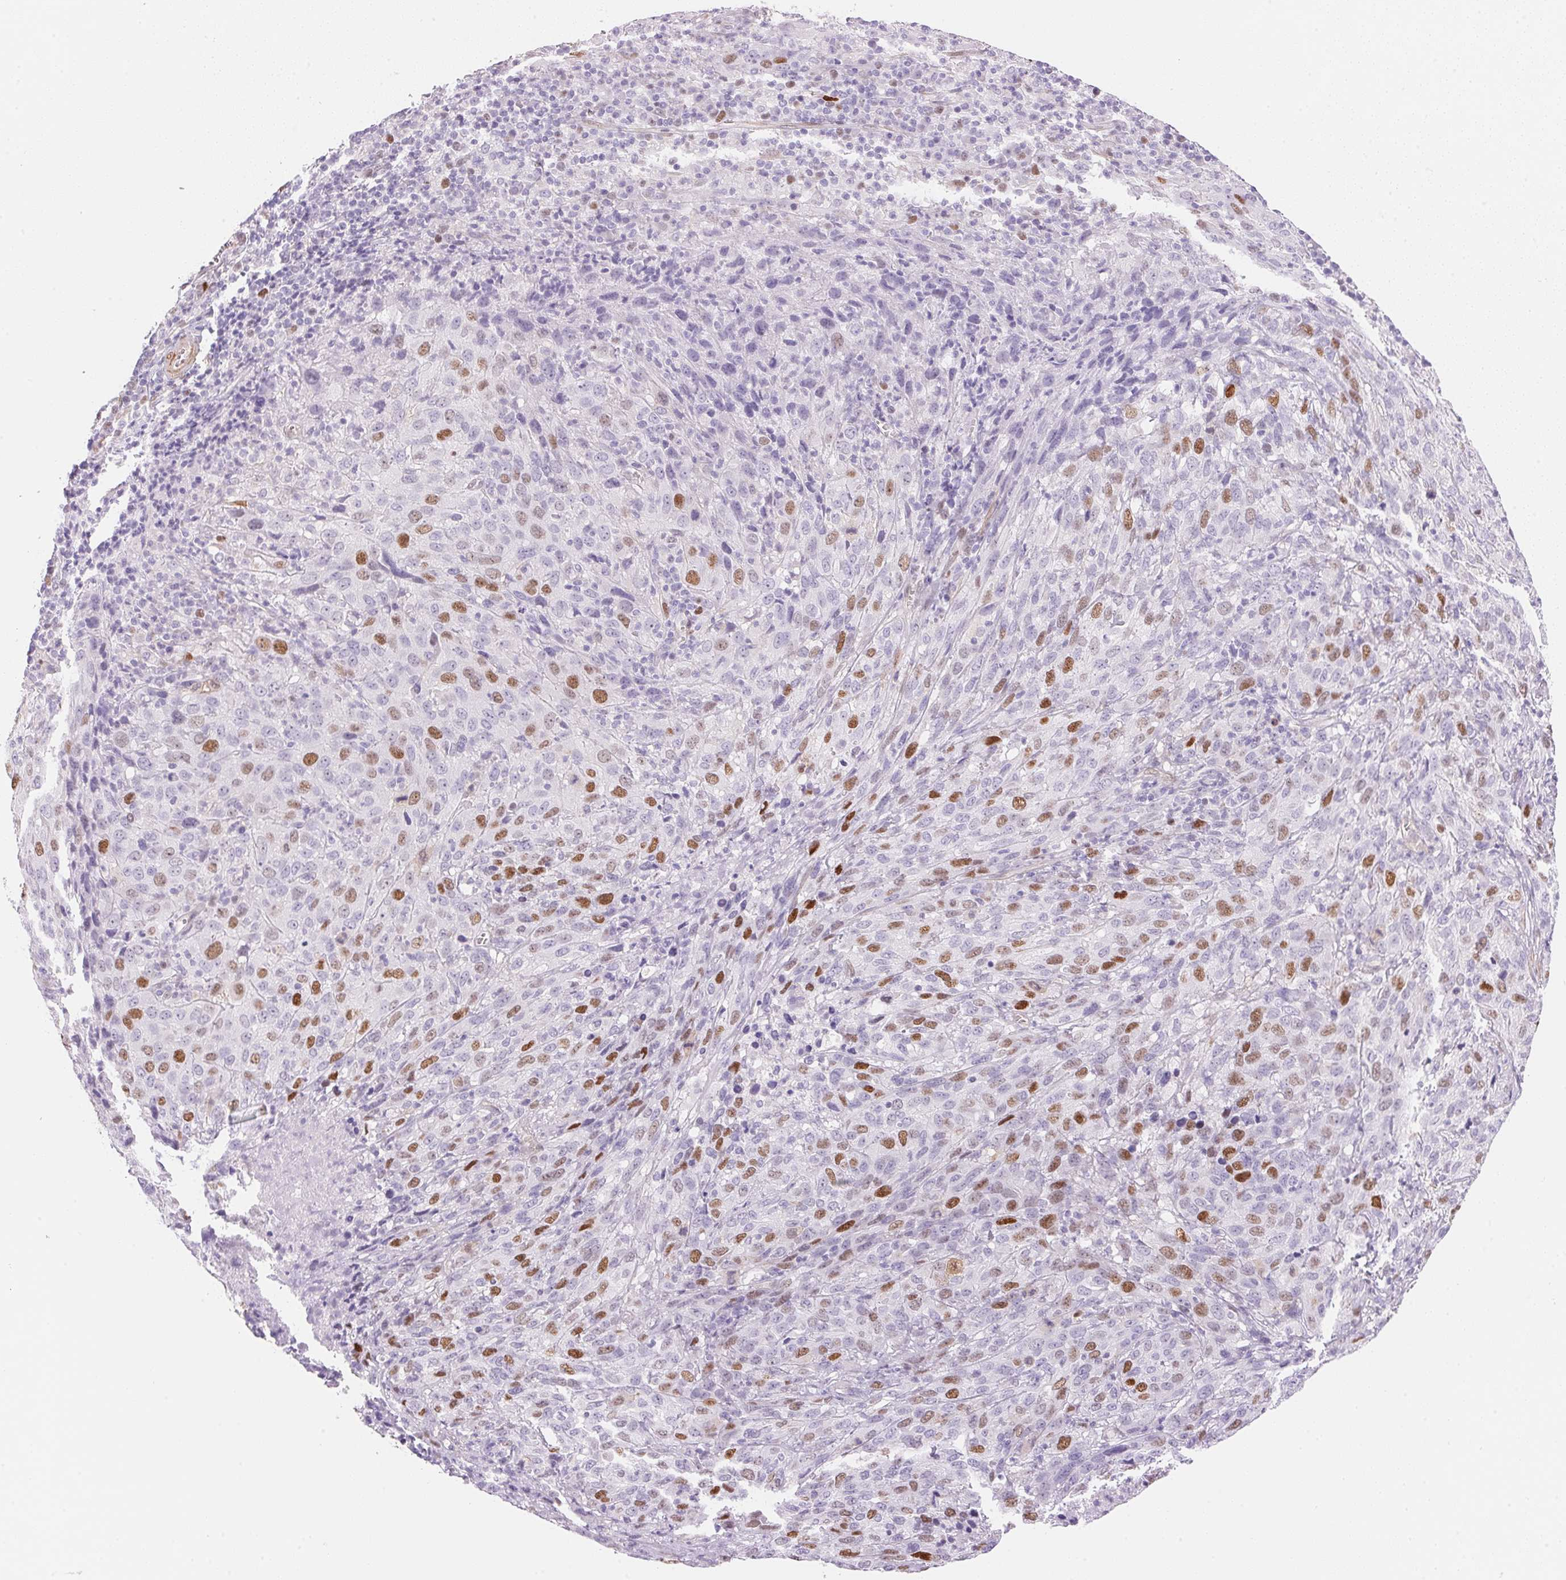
{"staining": {"intensity": "strong", "quantity": "<25%", "location": "nuclear"}, "tissue": "cervical cancer", "cell_type": "Tumor cells", "image_type": "cancer", "snomed": [{"axis": "morphology", "description": "Squamous cell carcinoma, NOS"}, {"axis": "topography", "description": "Cervix"}], "caption": "Brown immunohistochemical staining in human cervical squamous cell carcinoma reveals strong nuclear staining in about <25% of tumor cells. (Brightfield microscopy of DAB IHC at high magnification).", "gene": "SMTN", "patient": {"sex": "female", "age": 51}}